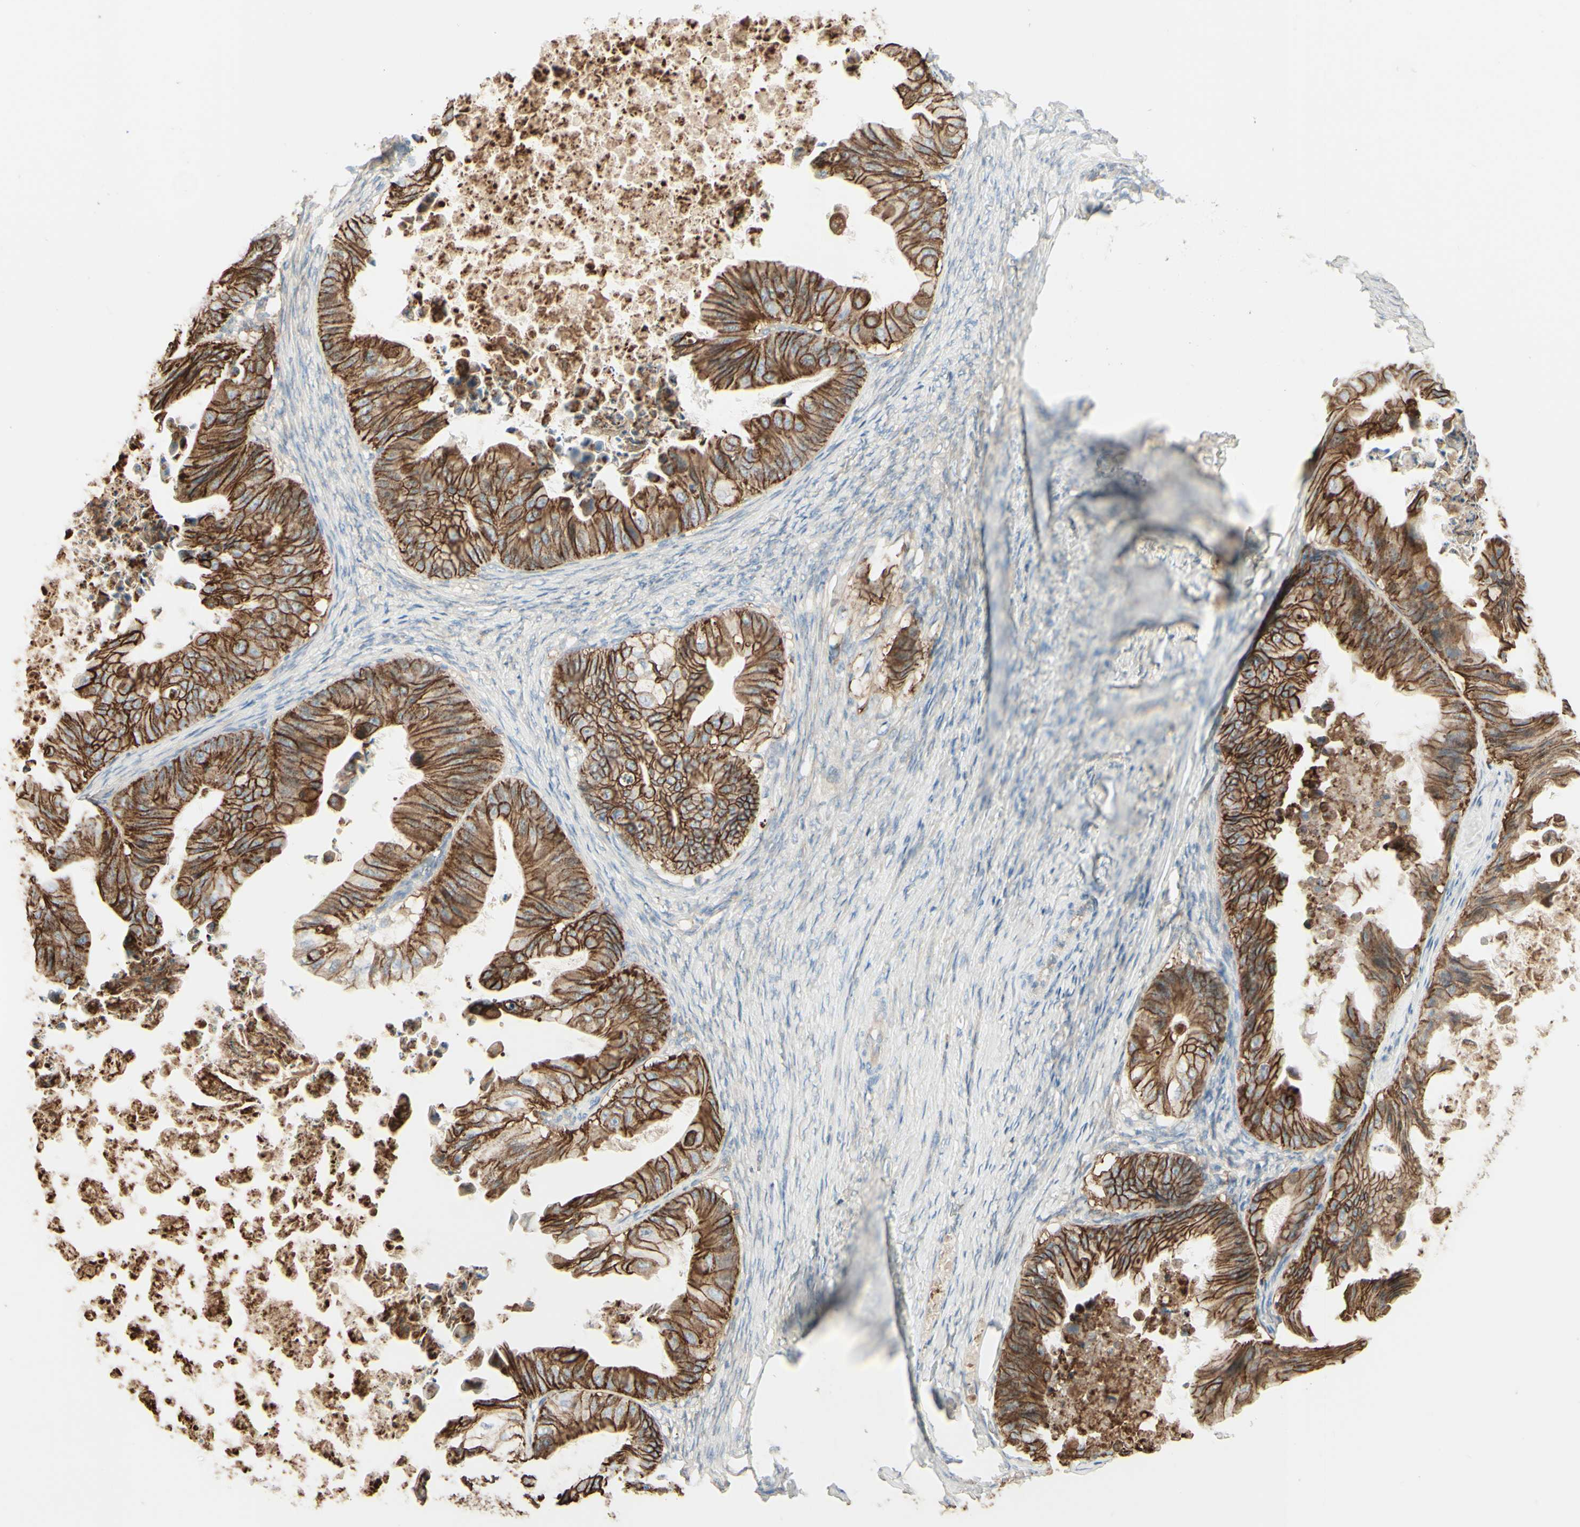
{"staining": {"intensity": "strong", "quantity": ">75%", "location": "cytoplasmic/membranous"}, "tissue": "ovarian cancer", "cell_type": "Tumor cells", "image_type": "cancer", "snomed": [{"axis": "morphology", "description": "Cystadenocarcinoma, mucinous, NOS"}, {"axis": "topography", "description": "Ovary"}], "caption": "A brown stain highlights strong cytoplasmic/membranous staining of a protein in ovarian cancer (mucinous cystadenocarcinoma) tumor cells. The staining was performed using DAB, with brown indicating positive protein expression. Nuclei are stained blue with hematoxylin.", "gene": "RNF149", "patient": {"sex": "female", "age": 37}}